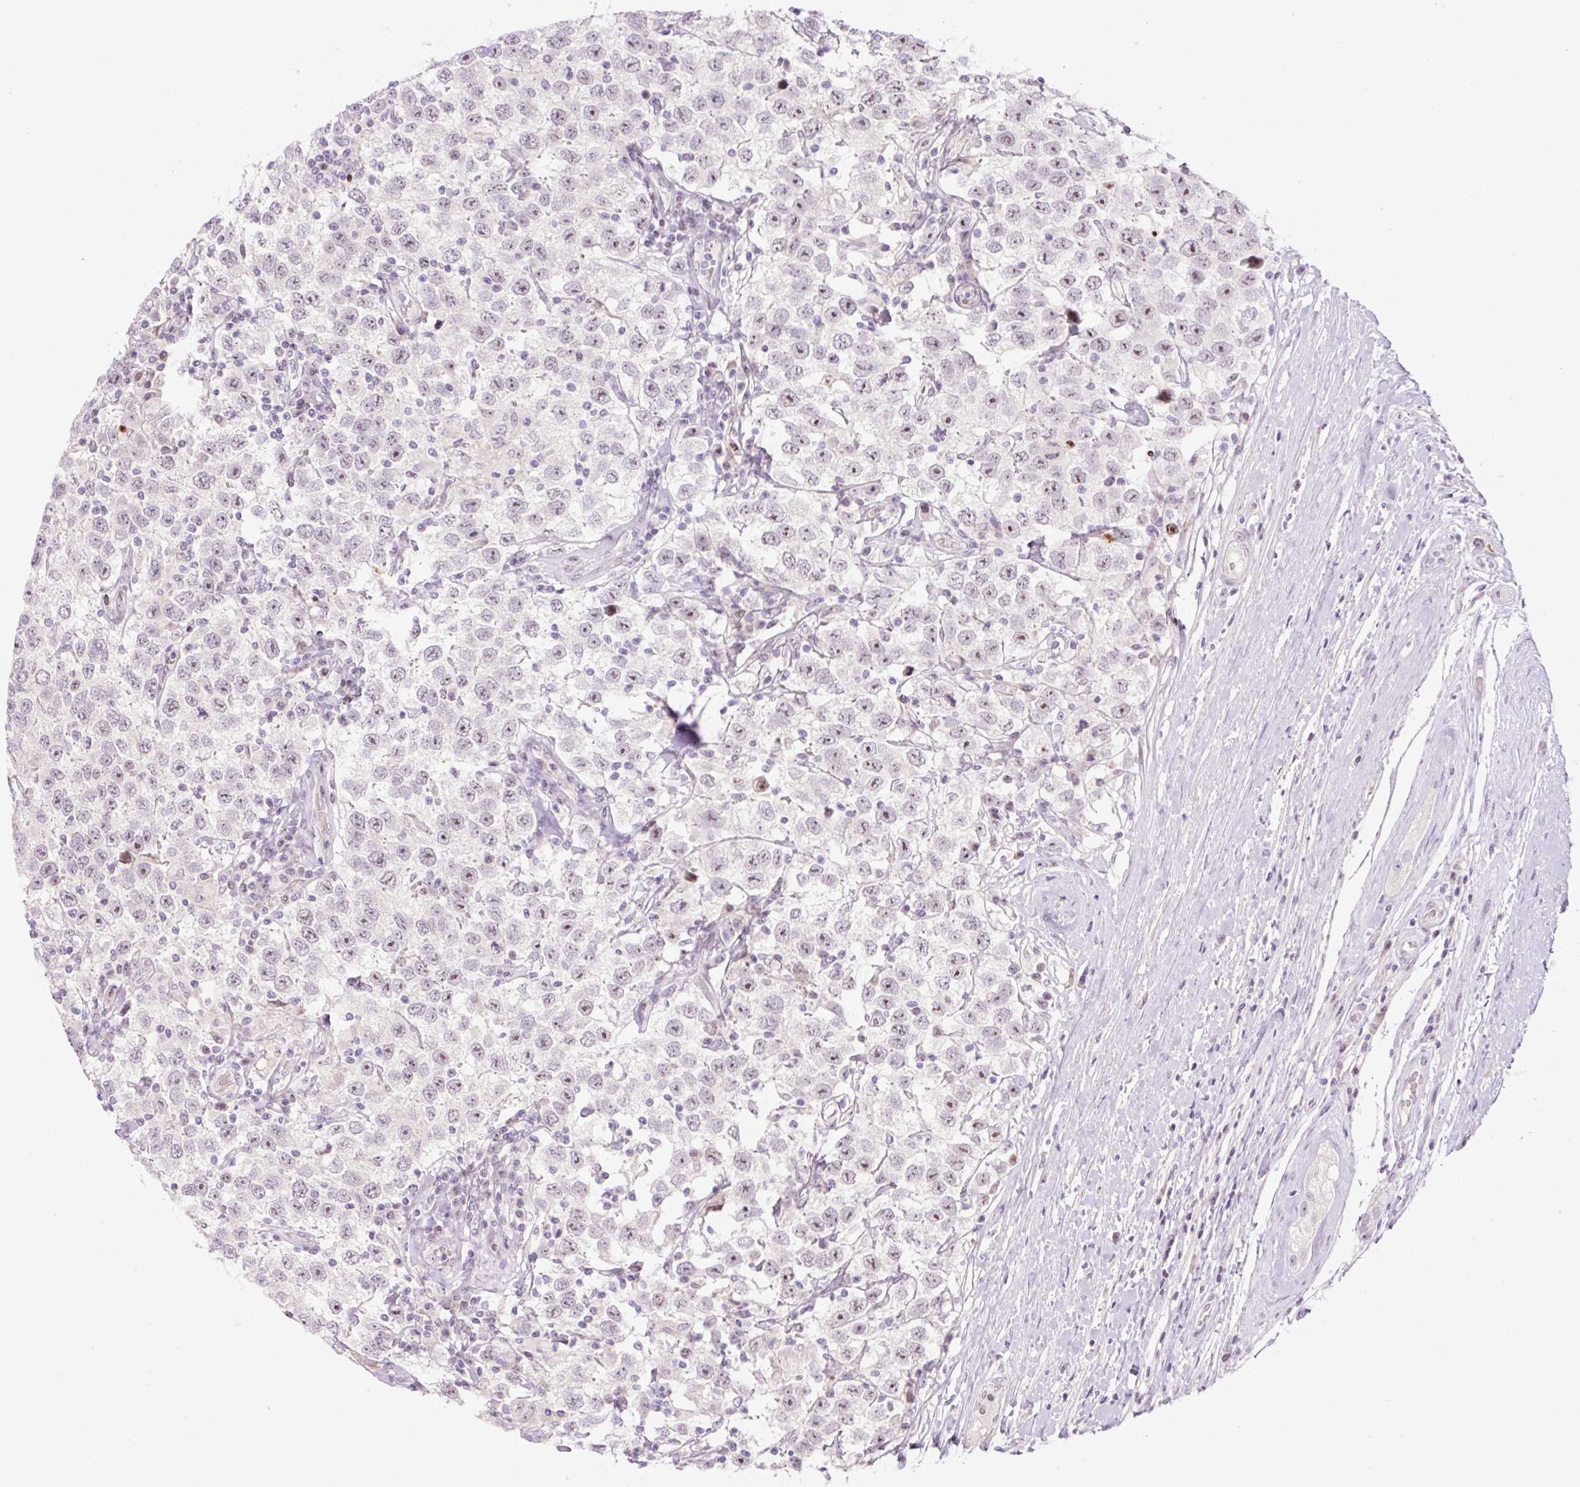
{"staining": {"intensity": "weak", "quantity": "25%-75%", "location": "nuclear"}, "tissue": "testis cancer", "cell_type": "Tumor cells", "image_type": "cancer", "snomed": [{"axis": "morphology", "description": "Seminoma, NOS"}, {"axis": "topography", "description": "Testis"}], "caption": "This image displays immunohistochemistry (IHC) staining of seminoma (testis), with low weak nuclear expression in approximately 25%-75% of tumor cells.", "gene": "ZNF417", "patient": {"sex": "male", "age": 41}}